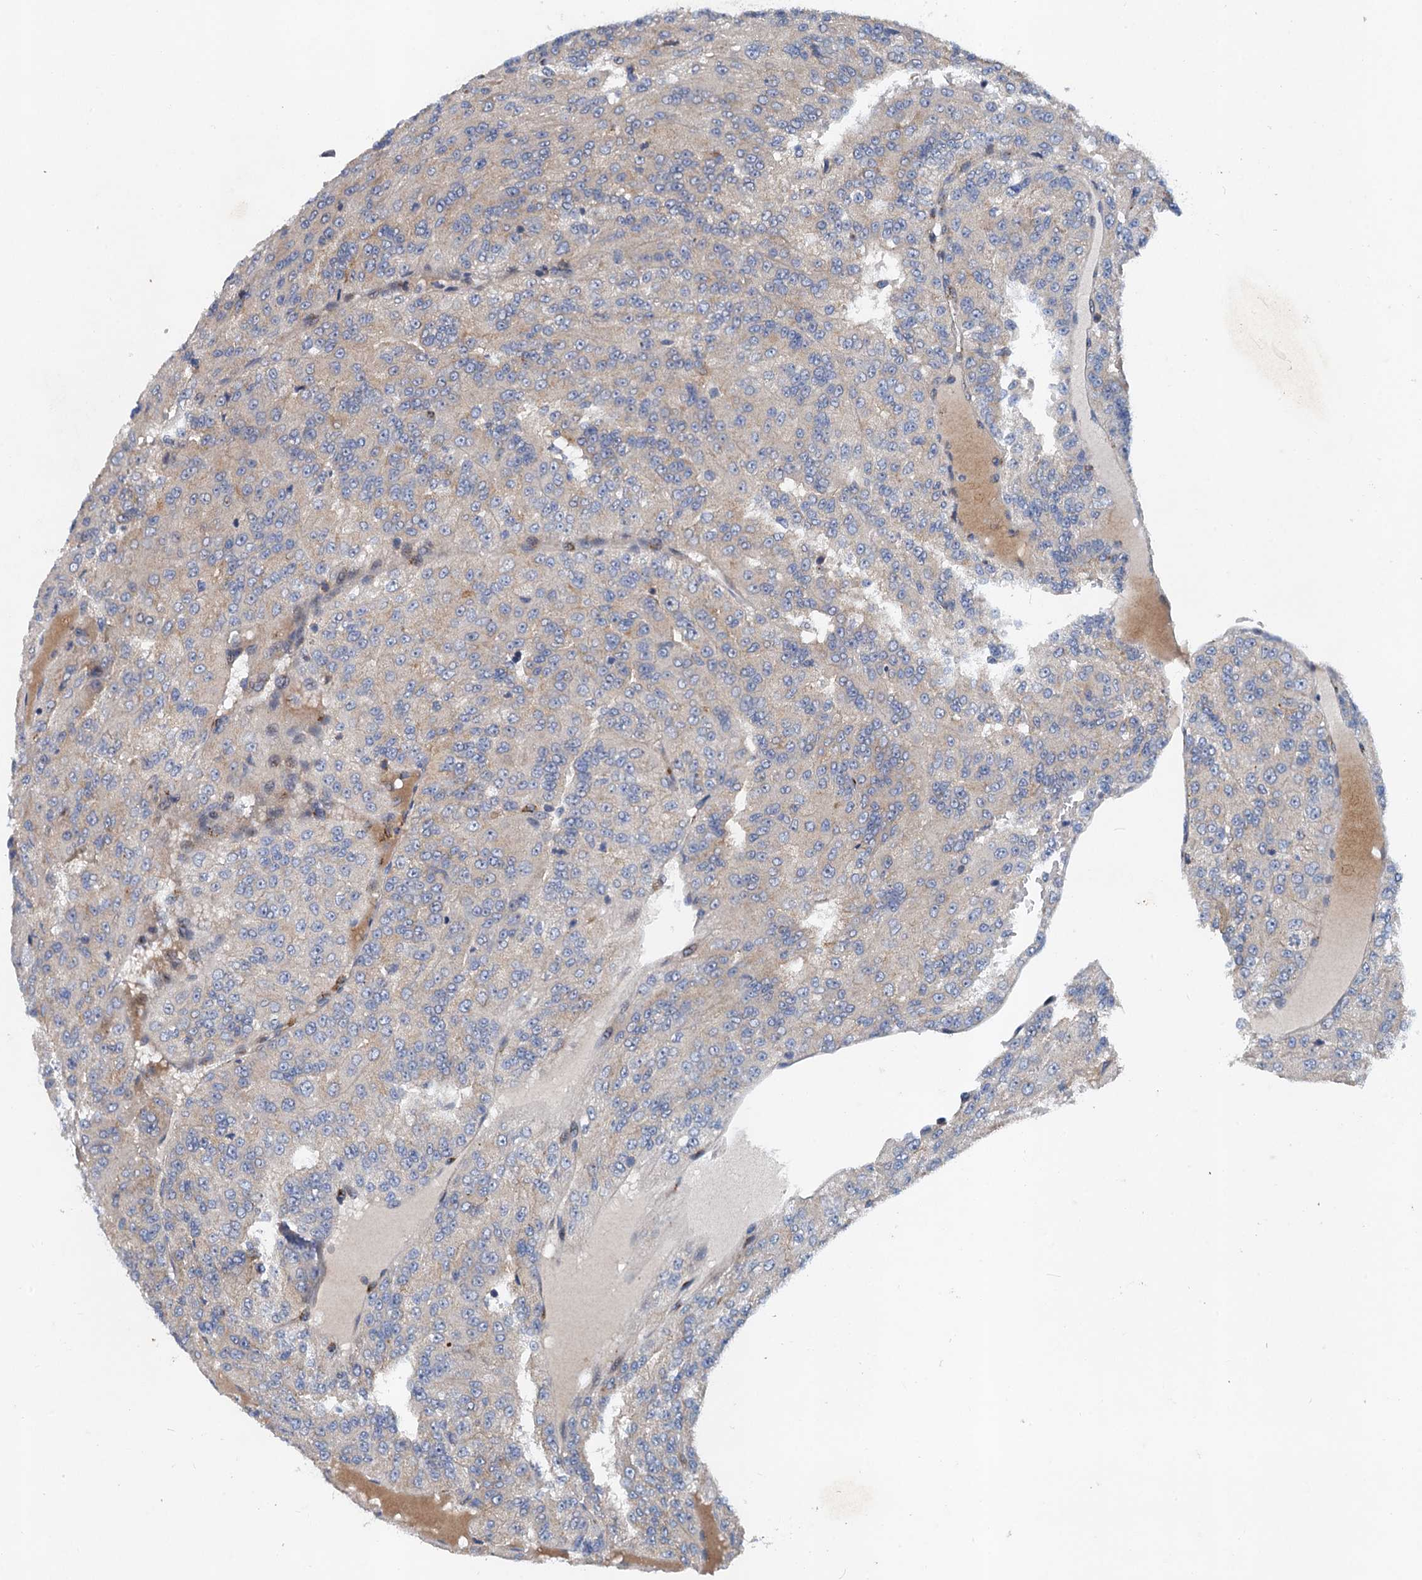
{"staining": {"intensity": "negative", "quantity": "none", "location": "none"}, "tissue": "renal cancer", "cell_type": "Tumor cells", "image_type": "cancer", "snomed": [{"axis": "morphology", "description": "Adenocarcinoma, NOS"}, {"axis": "topography", "description": "Kidney"}], "caption": "DAB immunohistochemical staining of human adenocarcinoma (renal) displays no significant positivity in tumor cells.", "gene": "NBEA", "patient": {"sex": "female", "age": 63}}